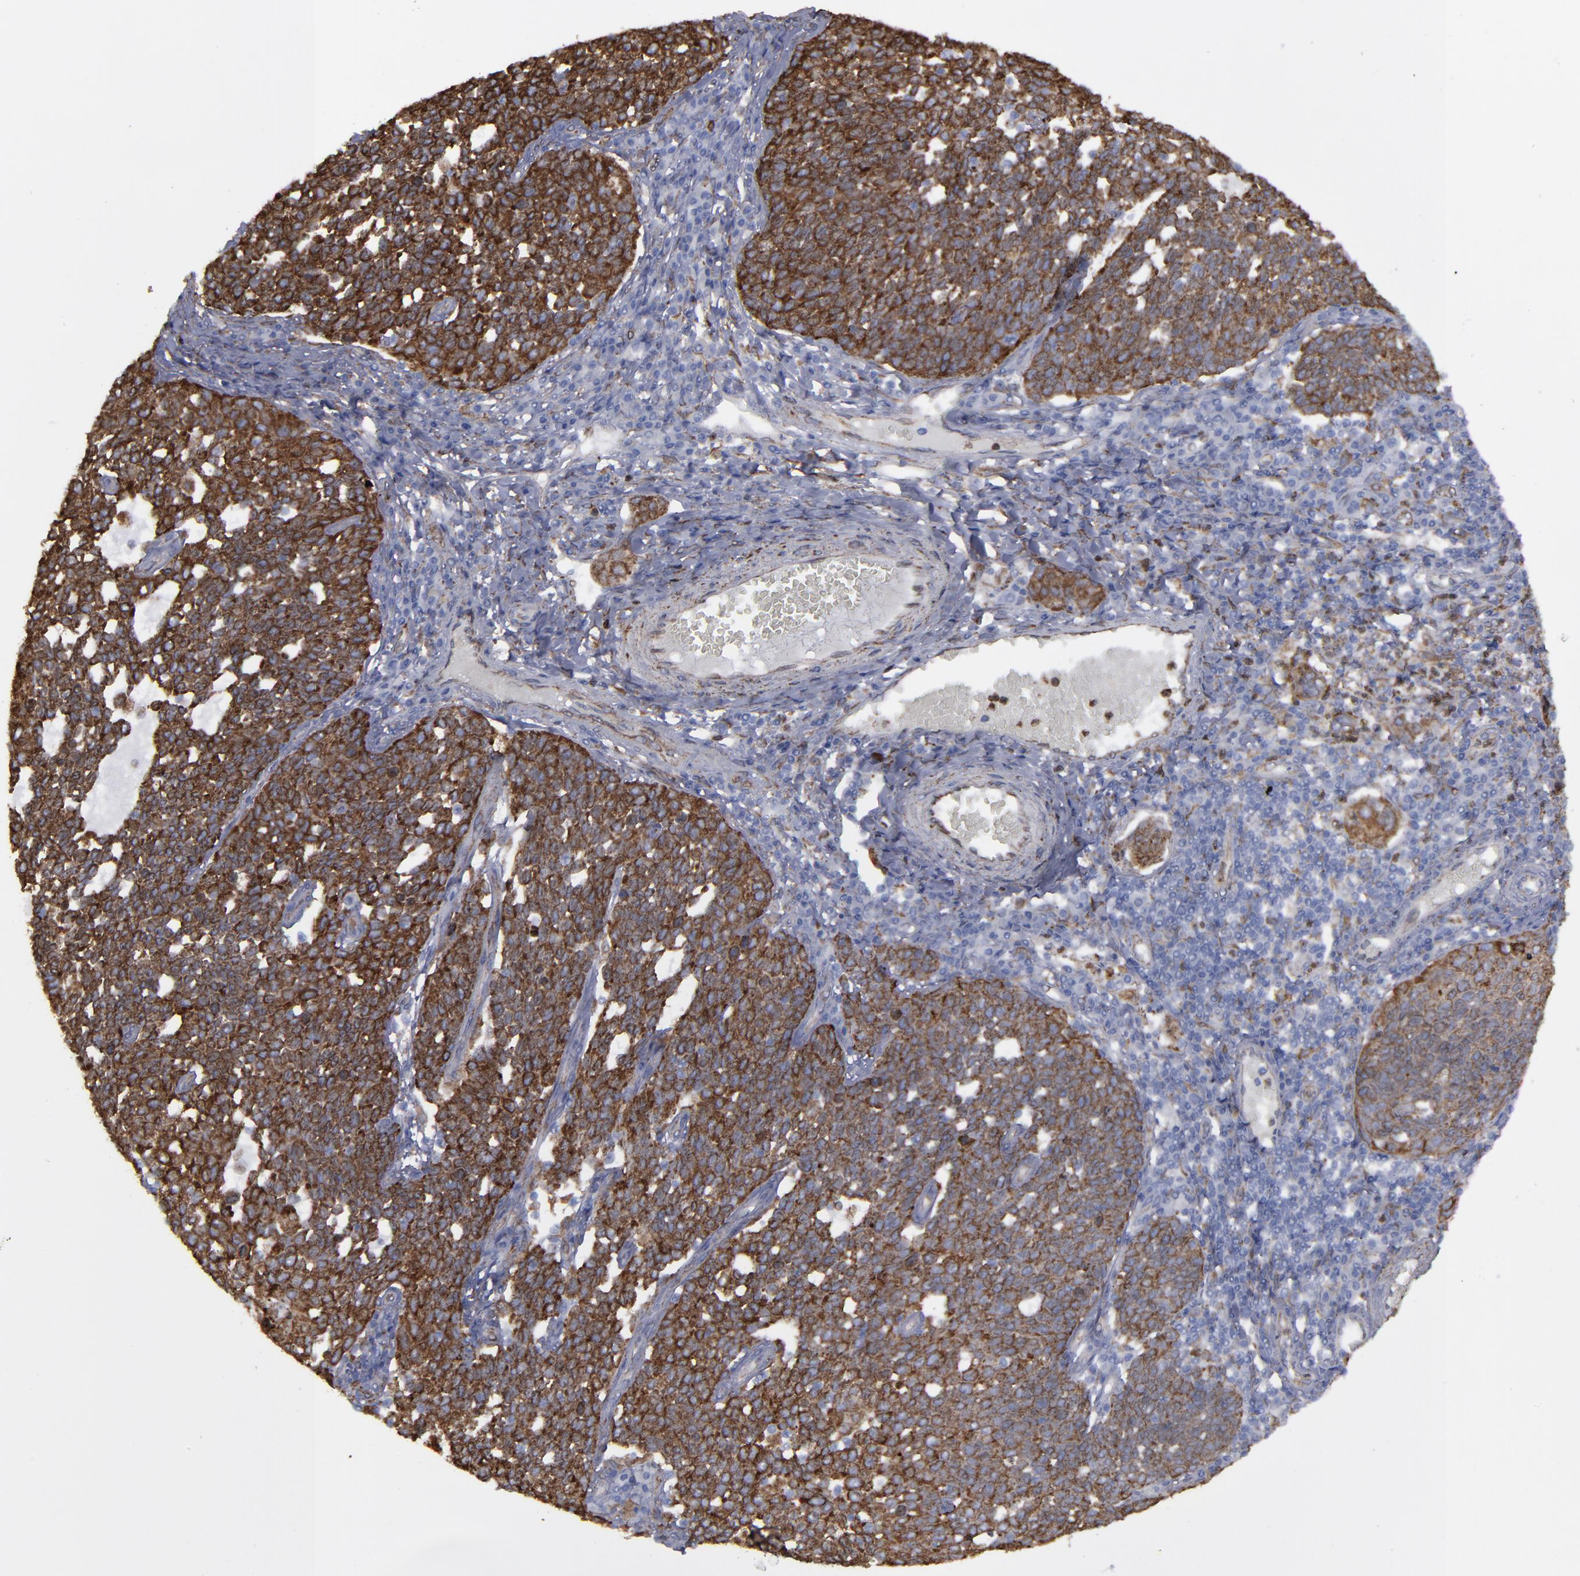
{"staining": {"intensity": "strong", "quantity": ">75%", "location": "cytoplasmic/membranous"}, "tissue": "cervical cancer", "cell_type": "Tumor cells", "image_type": "cancer", "snomed": [{"axis": "morphology", "description": "Squamous cell carcinoma, NOS"}, {"axis": "topography", "description": "Cervix"}], "caption": "IHC staining of squamous cell carcinoma (cervical), which demonstrates high levels of strong cytoplasmic/membranous expression in about >75% of tumor cells indicating strong cytoplasmic/membranous protein positivity. The staining was performed using DAB (3,3'-diaminobenzidine) (brown) for protein detection and nuclei were counterstained in hematoxylin (blue).", "gene": "ERLIN2", "patient": {"sex": "female", "age": 34}}